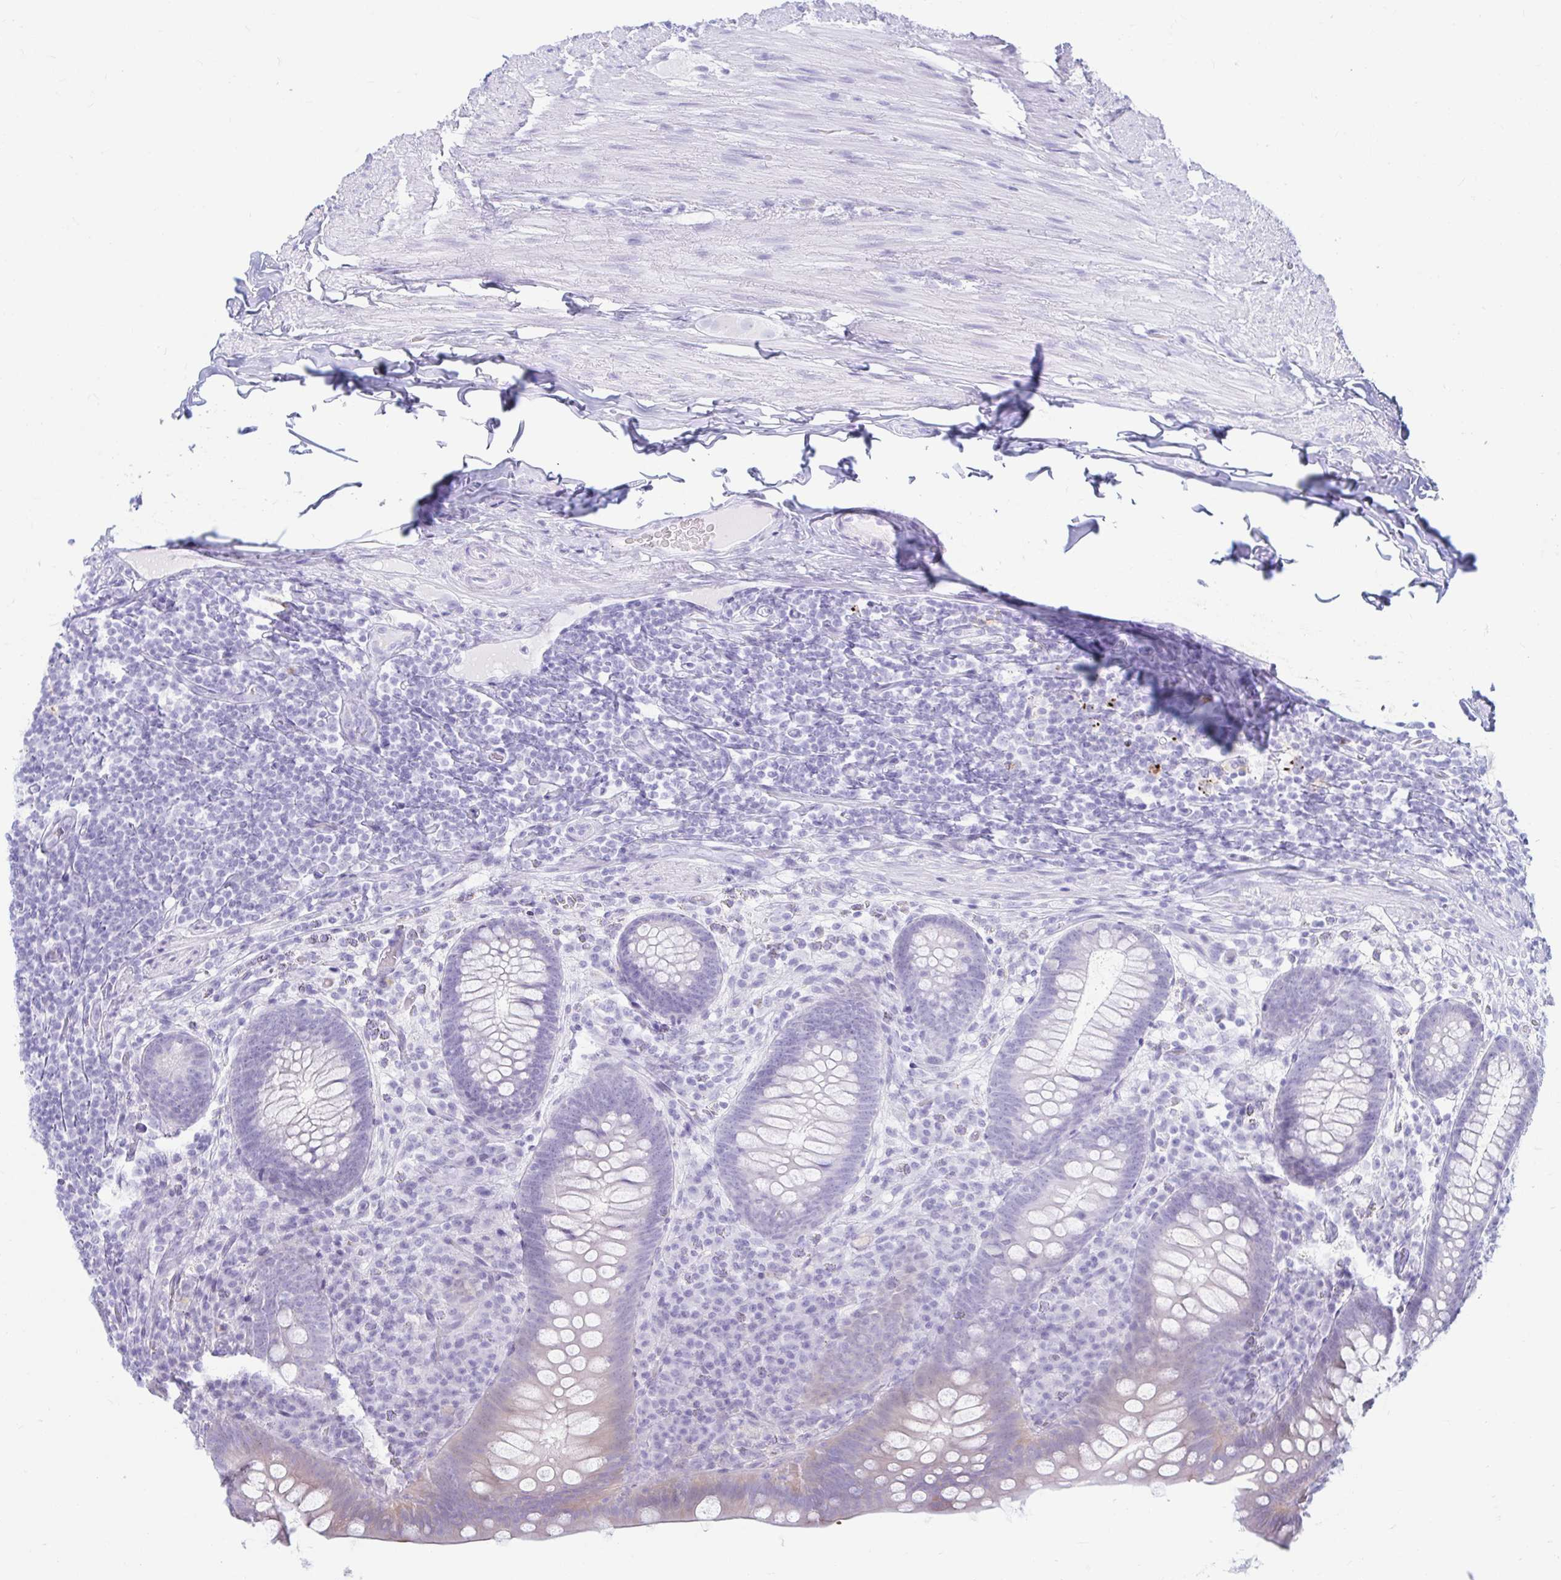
{"staining": {"intensity": "negative", "quantity": "none", "location": "none"}, "tissue": "appendix", "cell_type": "Glandular cells", "image_type": "normal", "snomed": [{"axis": "morphology", "description": "Normal tissue, NOS"}, {"axis": "topography", "description": "Appendix"}], "caption": "High power microscopy image of an immunohistochemistry micrograph of normal appendix, revealing no significant expression in glandular cells. The staining was performed using DAB to visualize the protein expression in brown, while the nuclei were stained in blue with hematoxylin (Magnification: 20x).", "gene": "ERICH6", "patient": {"sex": "male", "age": 71}}